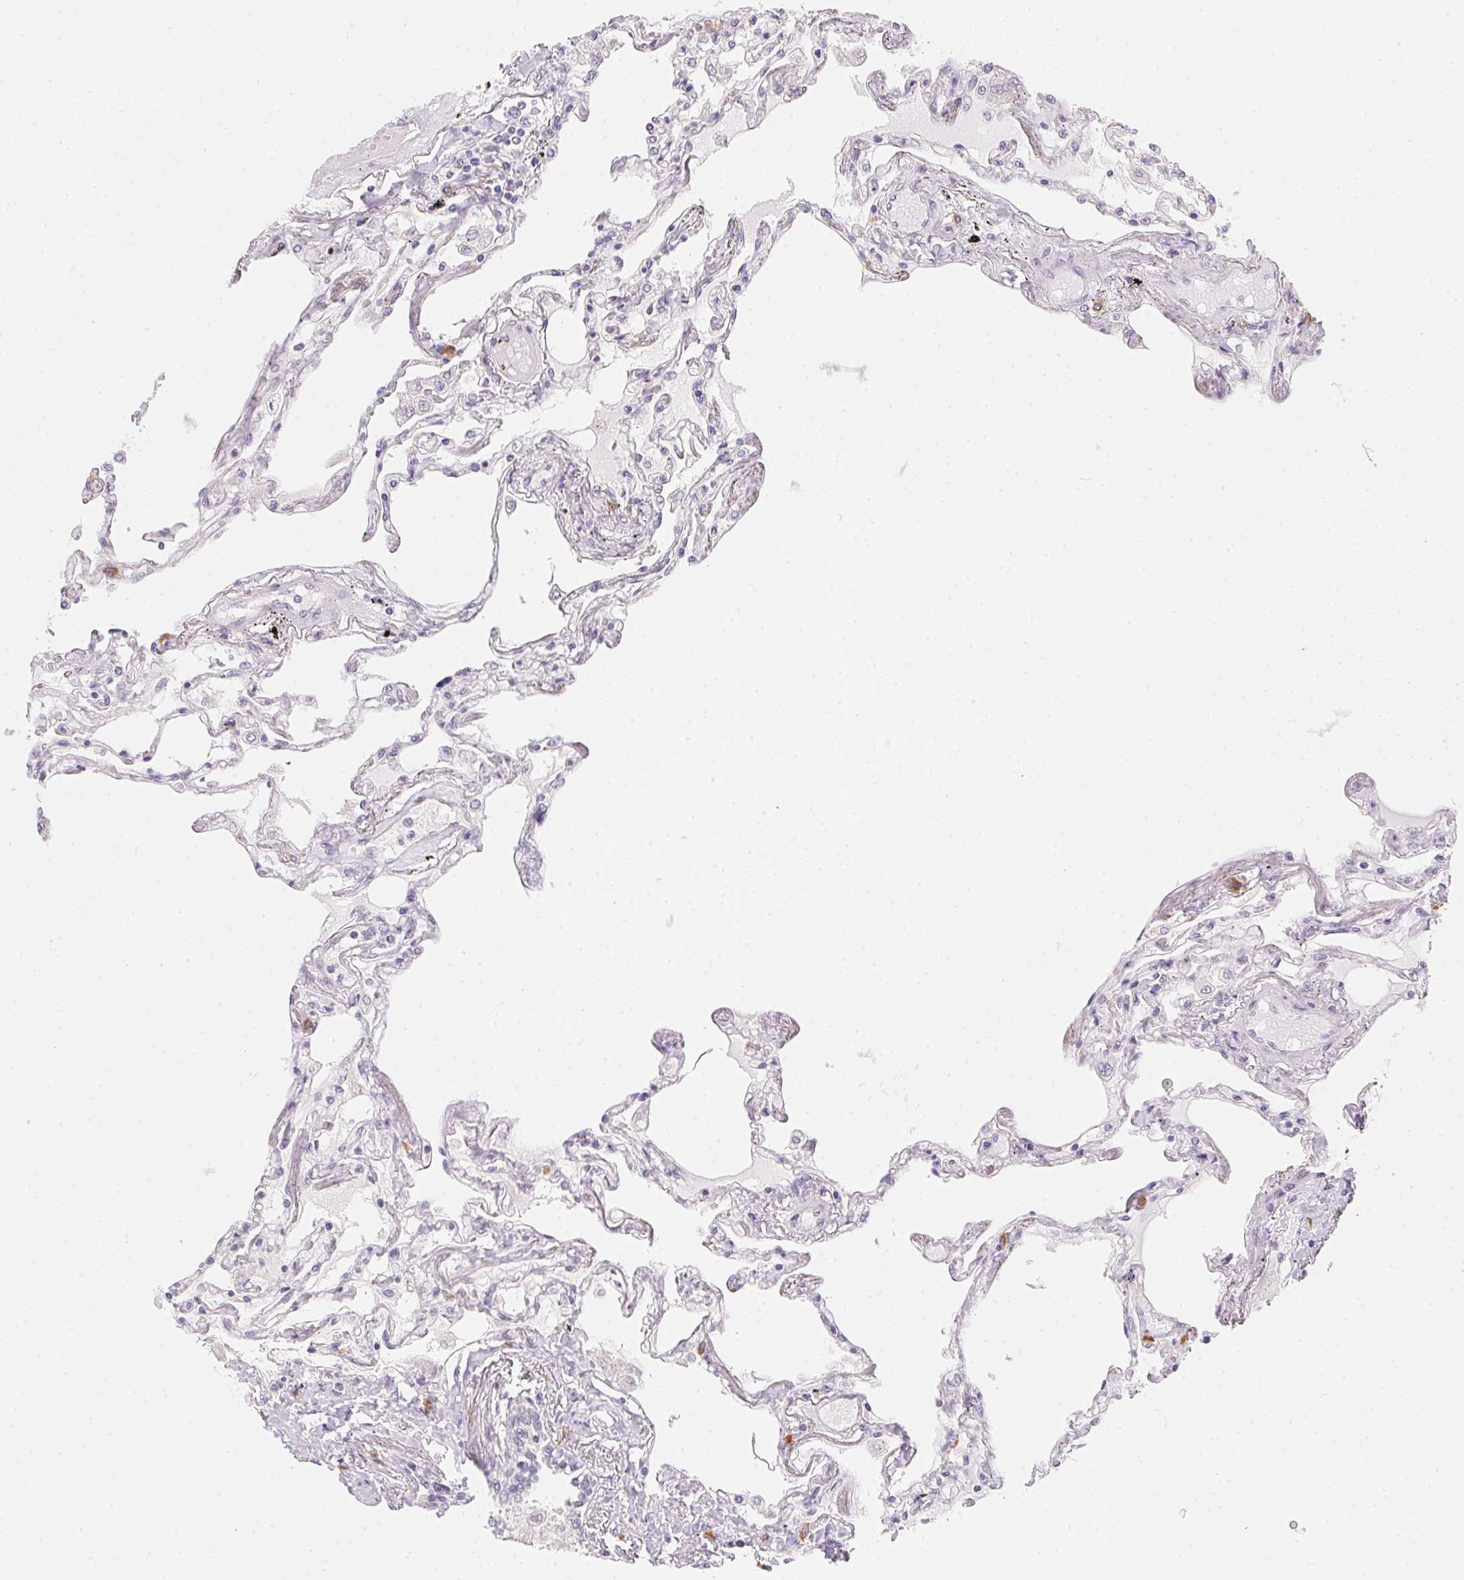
{"staining": {"intensity": "moderate", "quantity": "<25%", "location": "cytoplasmic/membranous"}, "tissue": "lung", "cell_type": "Alveolar cells", "image_type": "normal", "snomed": [{"axis": "morphology", "description": "Normal tissue, NOS"}, {"axis": "morphology", "description": "Adenocarcinoma, NOS"}, {"axis": "topography", "description": "Cartilage tissue"}, {"axis": "topography", "description": "Lung"}], "caption": "Immunohistochemistry (IHC) photomicrograph of benign lung: human lung stained using immunohistochemistry (IHC) demonstrates low levels of moderate protein expression localized specifically in the cytoplasmic/membranous of alveolar cells, appearing as a cytoplasmic/membranous brown color.", "gene": "MORC1", "patient": {"sex": "female", "age": 67}}